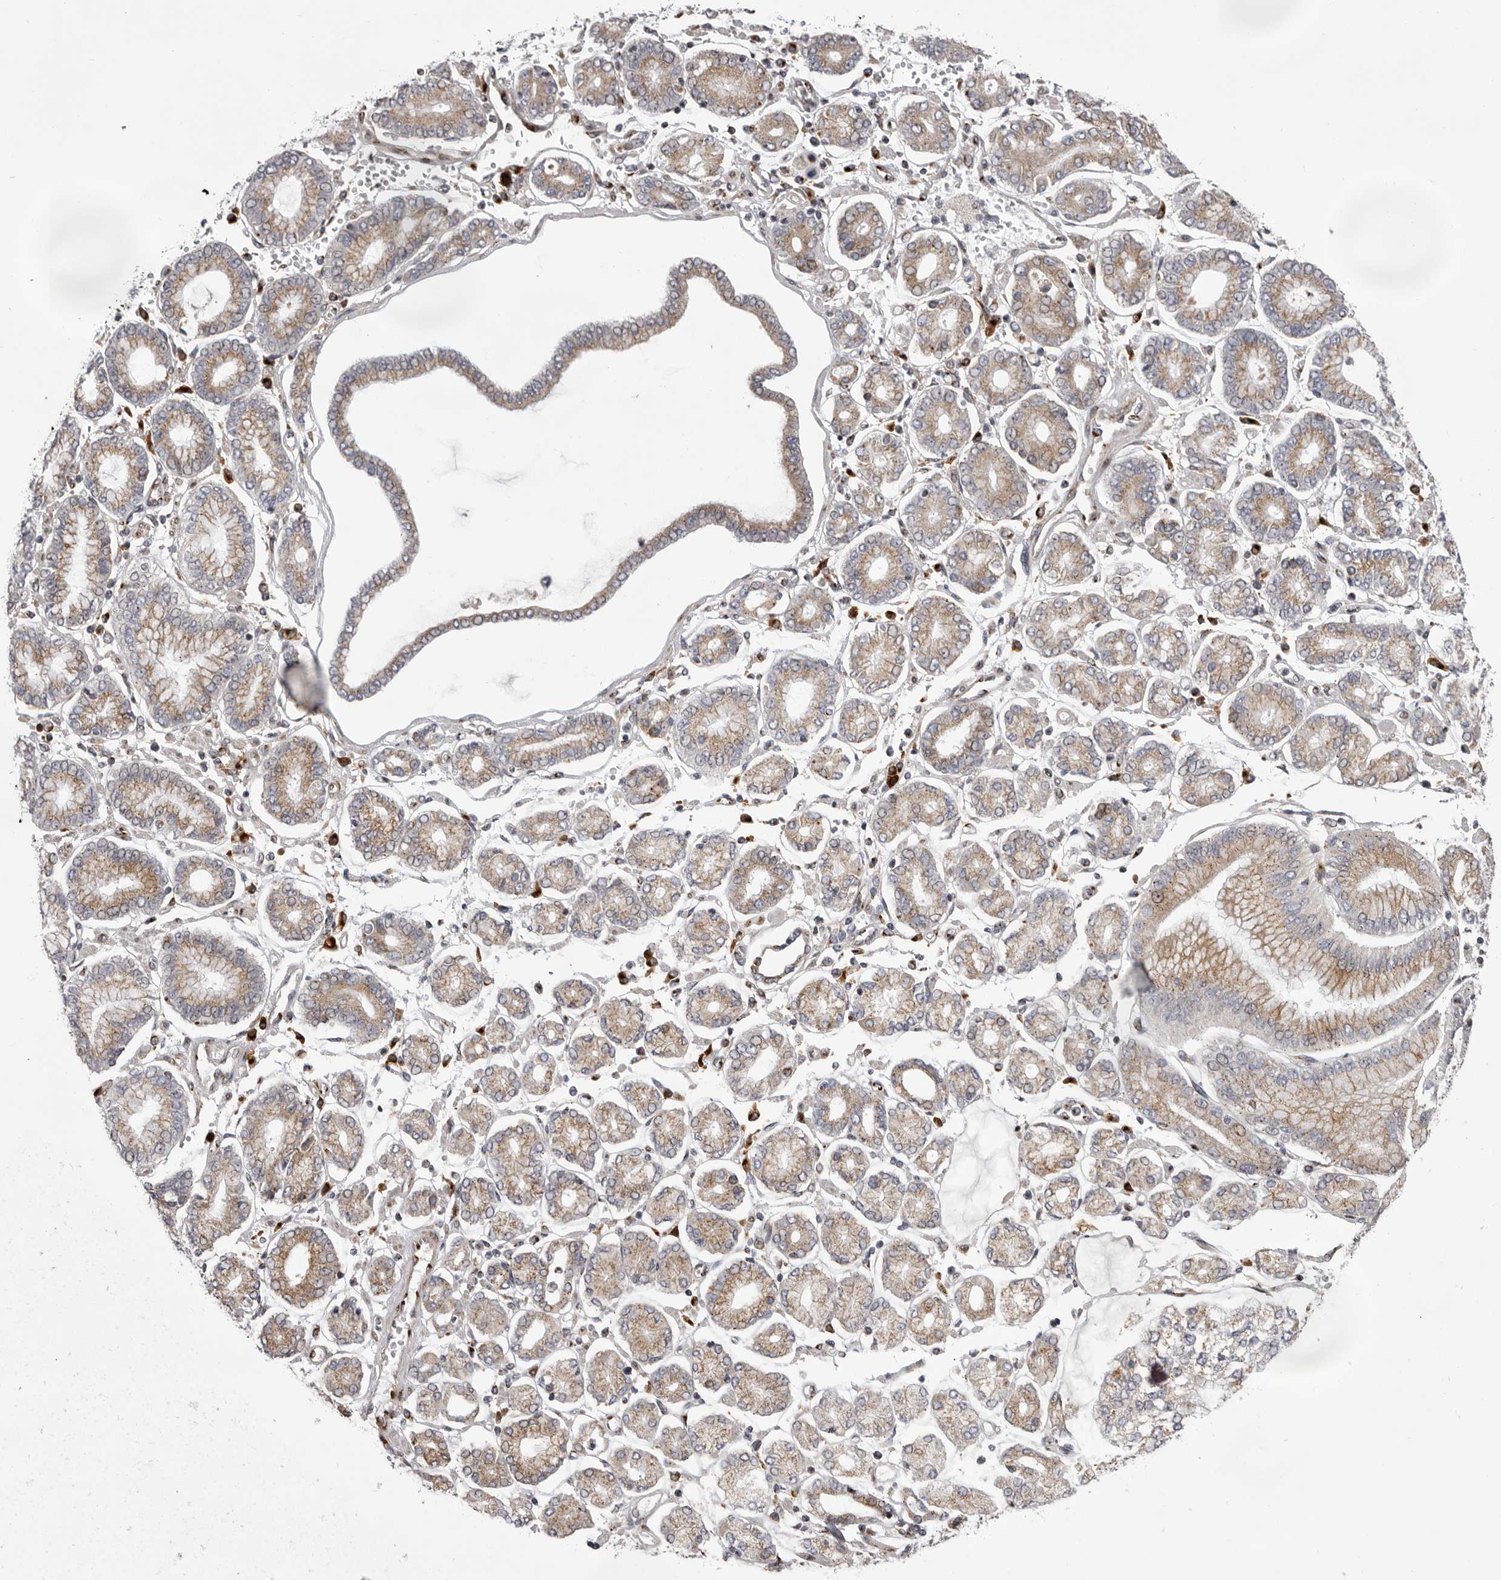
{"staining": {"intensity": "moderate", "quantity": ">75%", "location": "cytoplasmic/membranous"}, "tissue": "stomach cancer", "cell_type": "Tumor cells", "image_type": "cancer", "snomed": [{"axis": "morphology", "description": "Adenocarcinoma, NOS"}, {"axis": "topography", "description": "Stomach"}], "caption": "Approximately >75% of tumor cells in human adenocarcinoma (stomach) show moderate cytoplasmic/membranous protein staining as visualized by brown immunohistochemical staining.", "gene": "WDR47", "patient": {"sex": "male", "age": 76}}